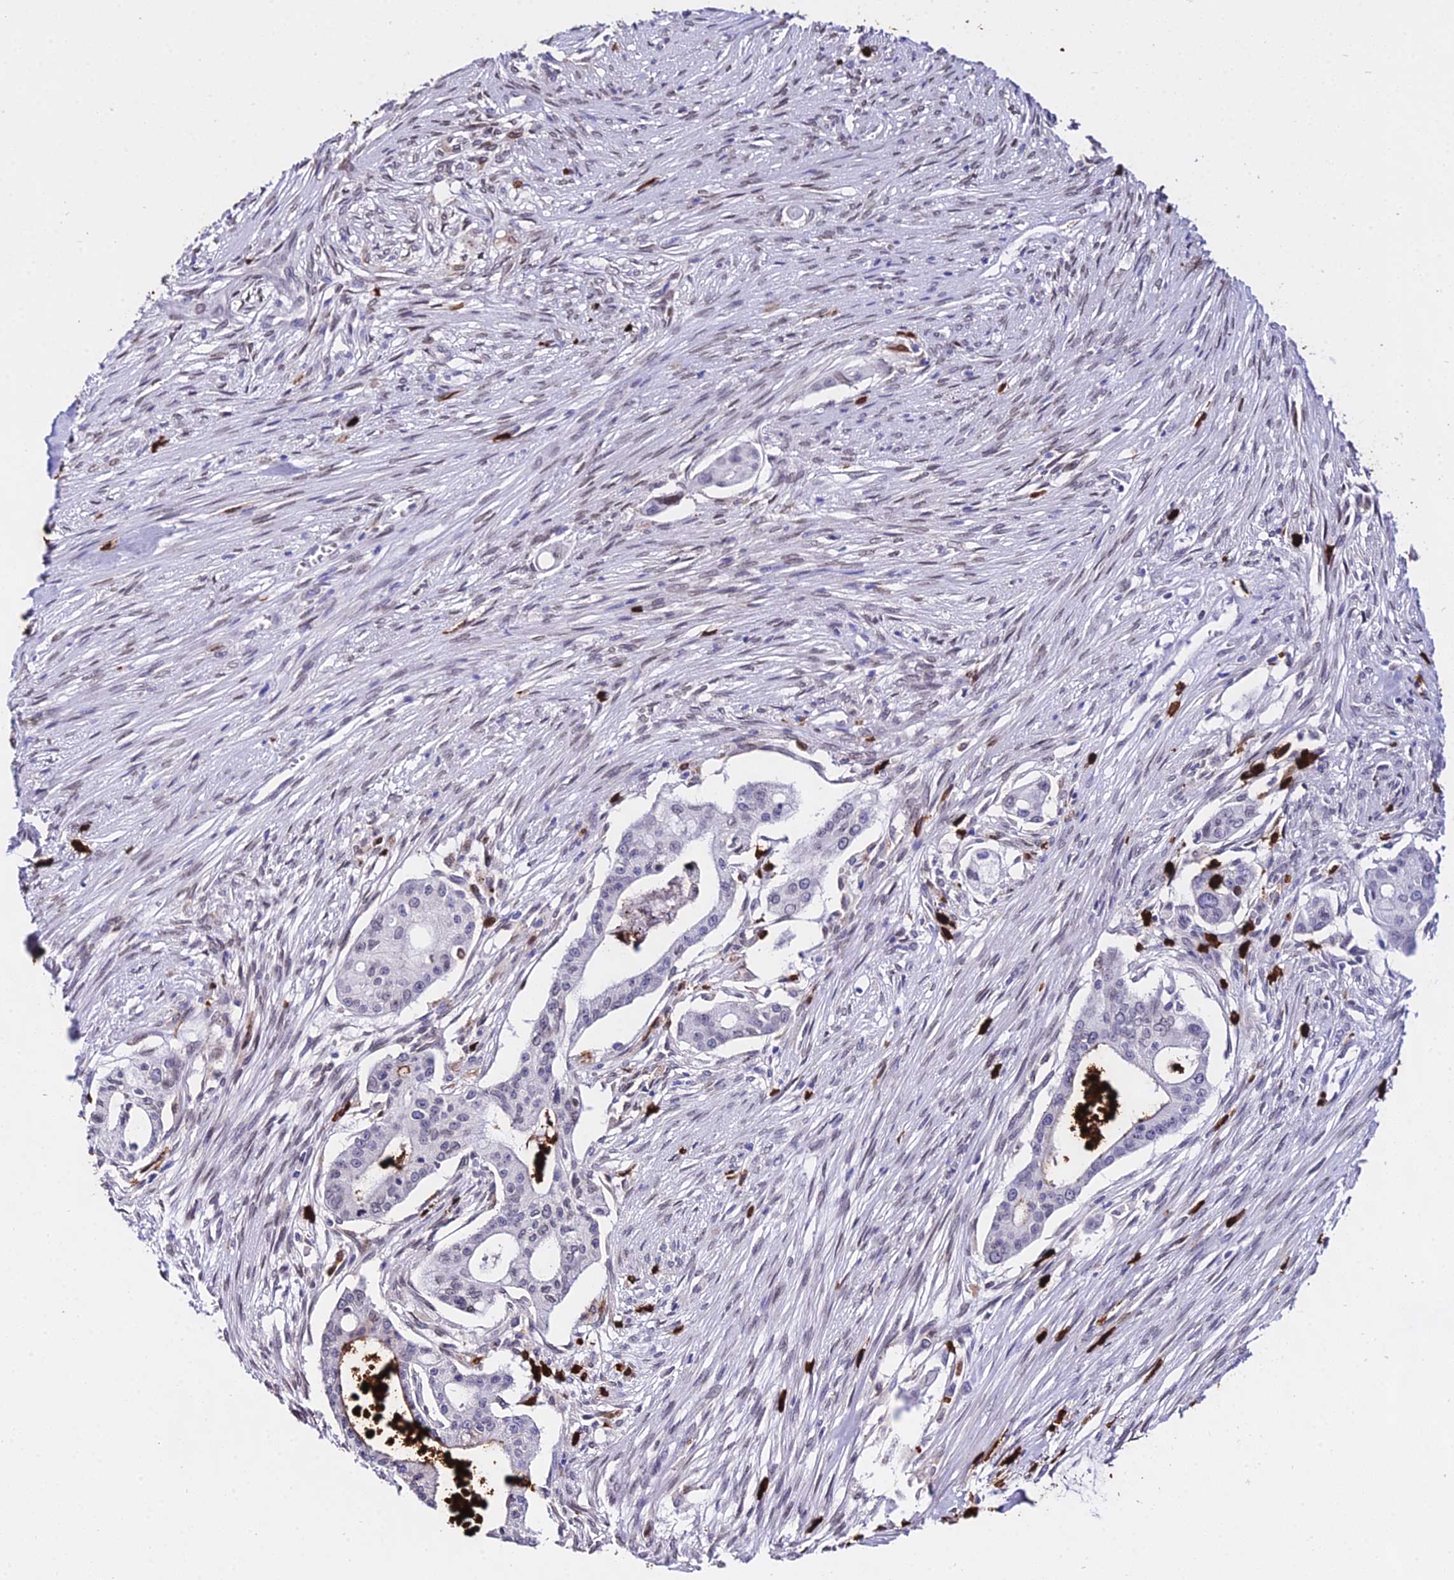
{"staining": {"intensity": "negative", "quantity": "none", "location": "none"}, "tissue": "pancreatic cancer", "cell_type": "Tumor cells", "image_type": "cancer", "snomed": [{"axis": "morphology", "description": "Adenocarcinoma, NOS"}, {"axis": "topography", "description": "Pancreas"}], "caption": "High magnification brightfield microscopy of pancreatic cancer stained with DAB (brown) and counterstained with hematoxylin (blue): tumor cells show no significant expression.", "gene": "MCM10", "patient": {"sex": "male", "age": 46}}